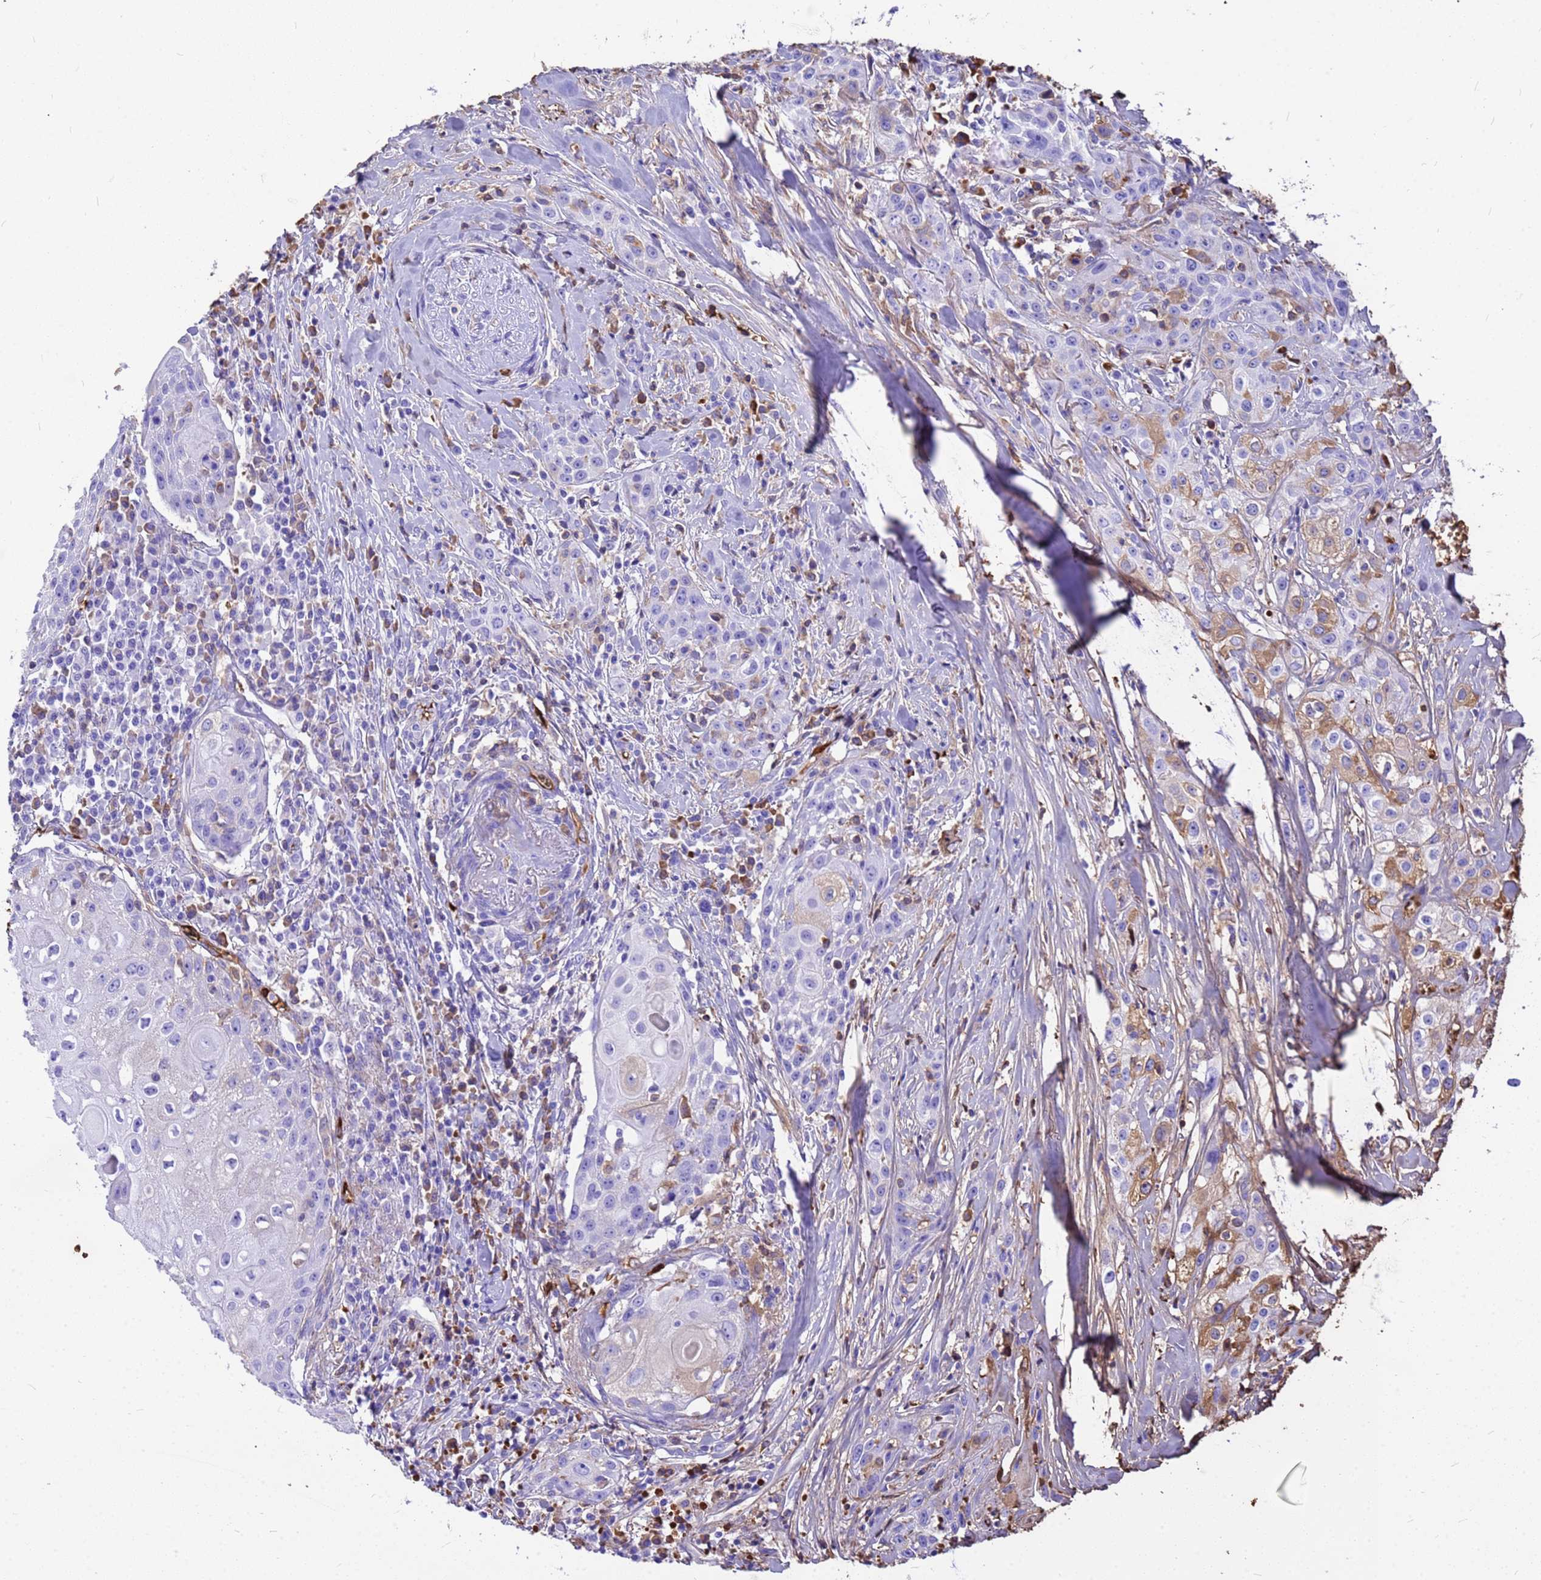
{"staining": {"intensity": "negative", "quantity": "none", "location": "none"}, "tissue": "head and neck cancer", "cell_type": "Tumor cells", "image_type": "cancer", "snomed": [{"axis": "morphology", "description": "Squamous cell carcinoma, NOS"}, {"axis": "topography", "description": "Oral tissue"}, {"axis": "topography", "description": "Head-Neck"}], "caption": "The photomicrograph displays no significant positivity in tumor cells of head and neck squamous cell carcinoma.", "gene": "HBA2", "patient": {"sex": "female", "age": 82}}